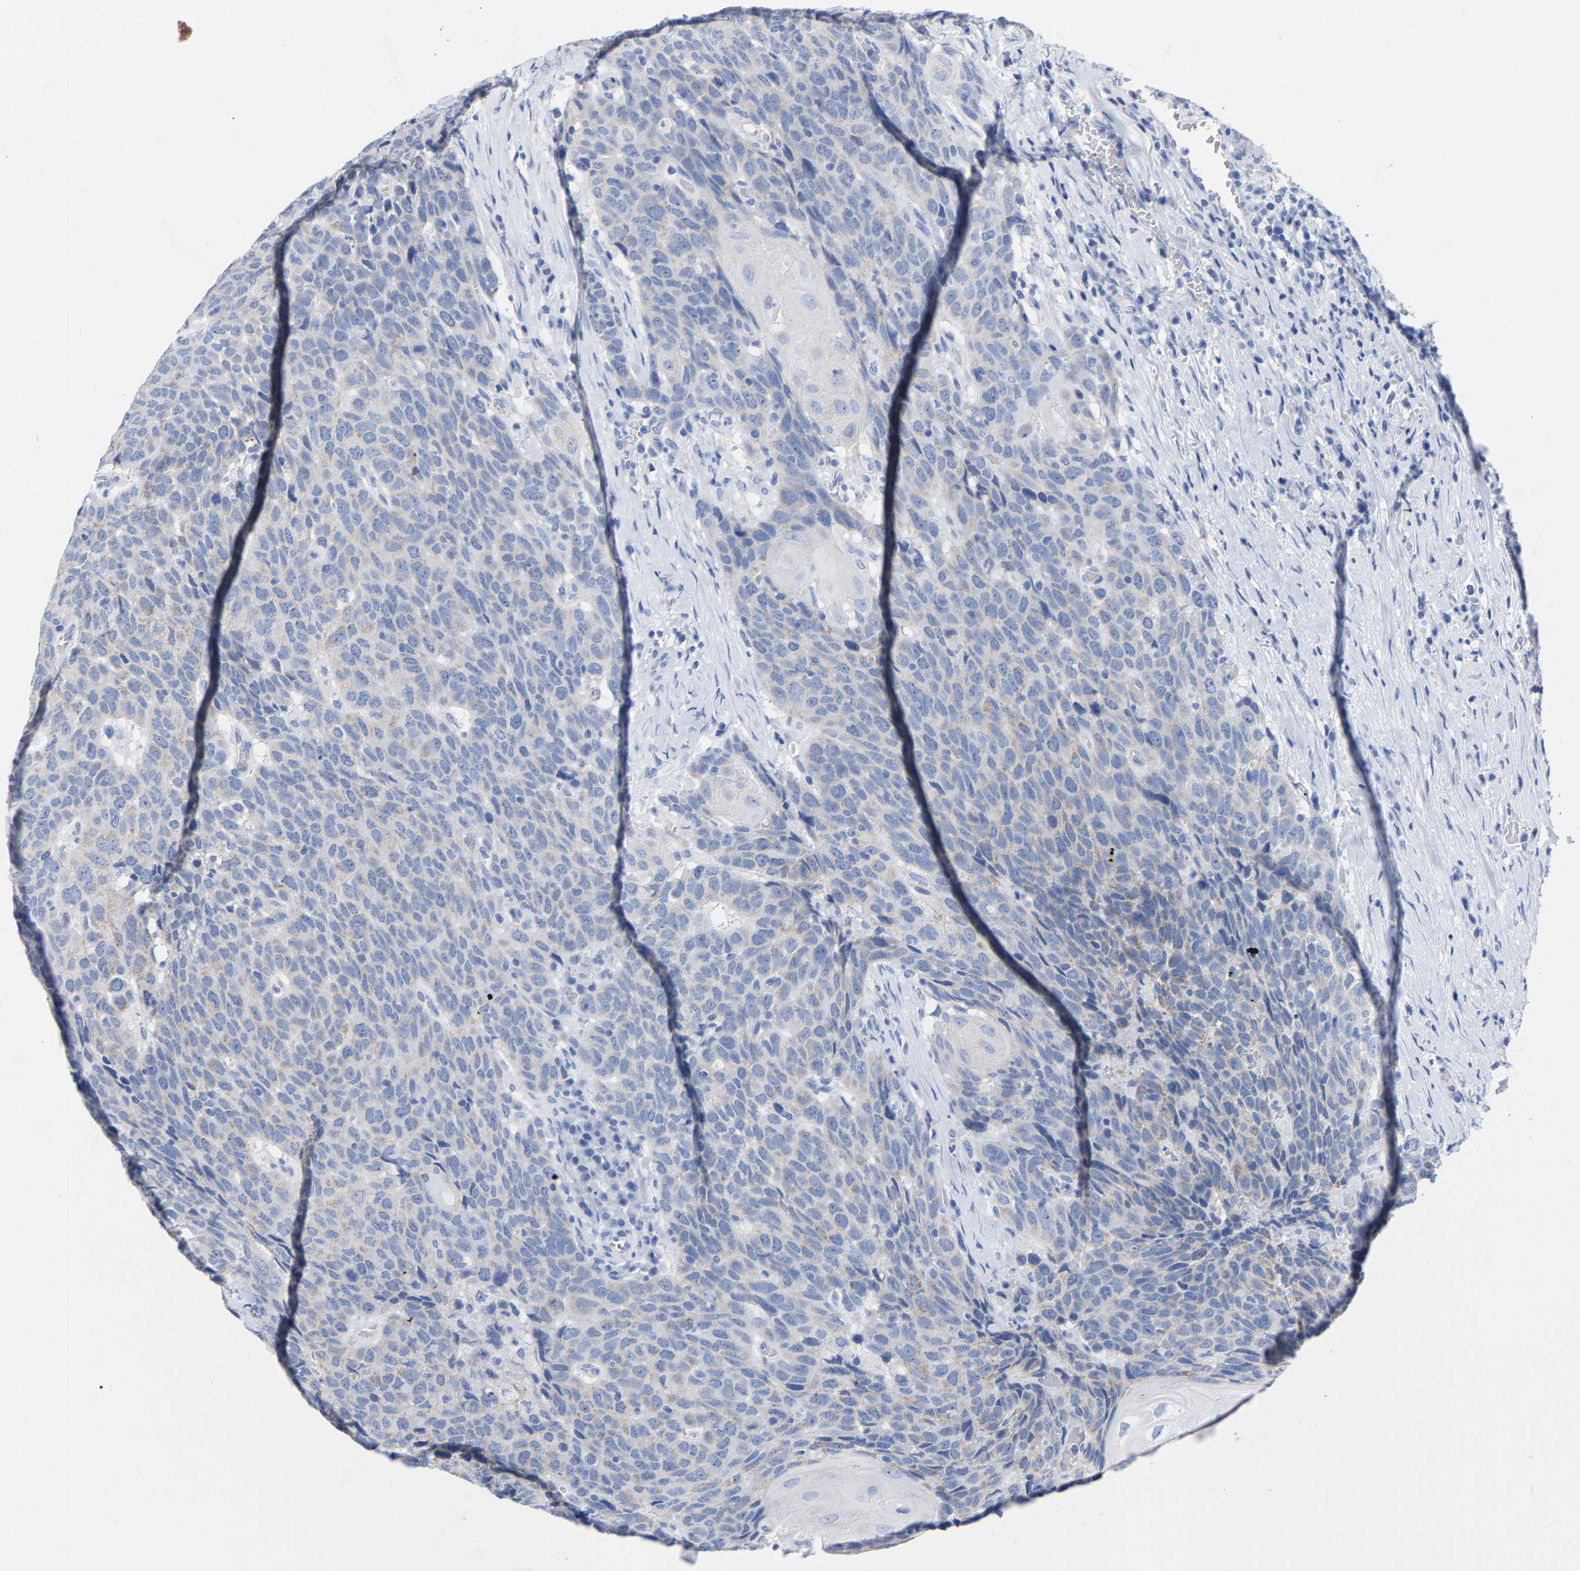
{"staining": {"intensity": "negative", "quantity": "none", "location": "none"}, "tissue": "head and neck cancer", "cell_type": "Tumor cells", "image_type": "cancer", "snomed": [{"axis": "morphology", "description": "Squamous cell carcinoma, NOS"}, {"axis": "topography", "description": "Head-Neck"}], "caption": "Immunohistochemical staining of human squamous cell carcinoma (head and neck) displays no significant positivity in tumor cells.", "gene": "ZNF629", "patient": {"sex": "male", "age": 66}}